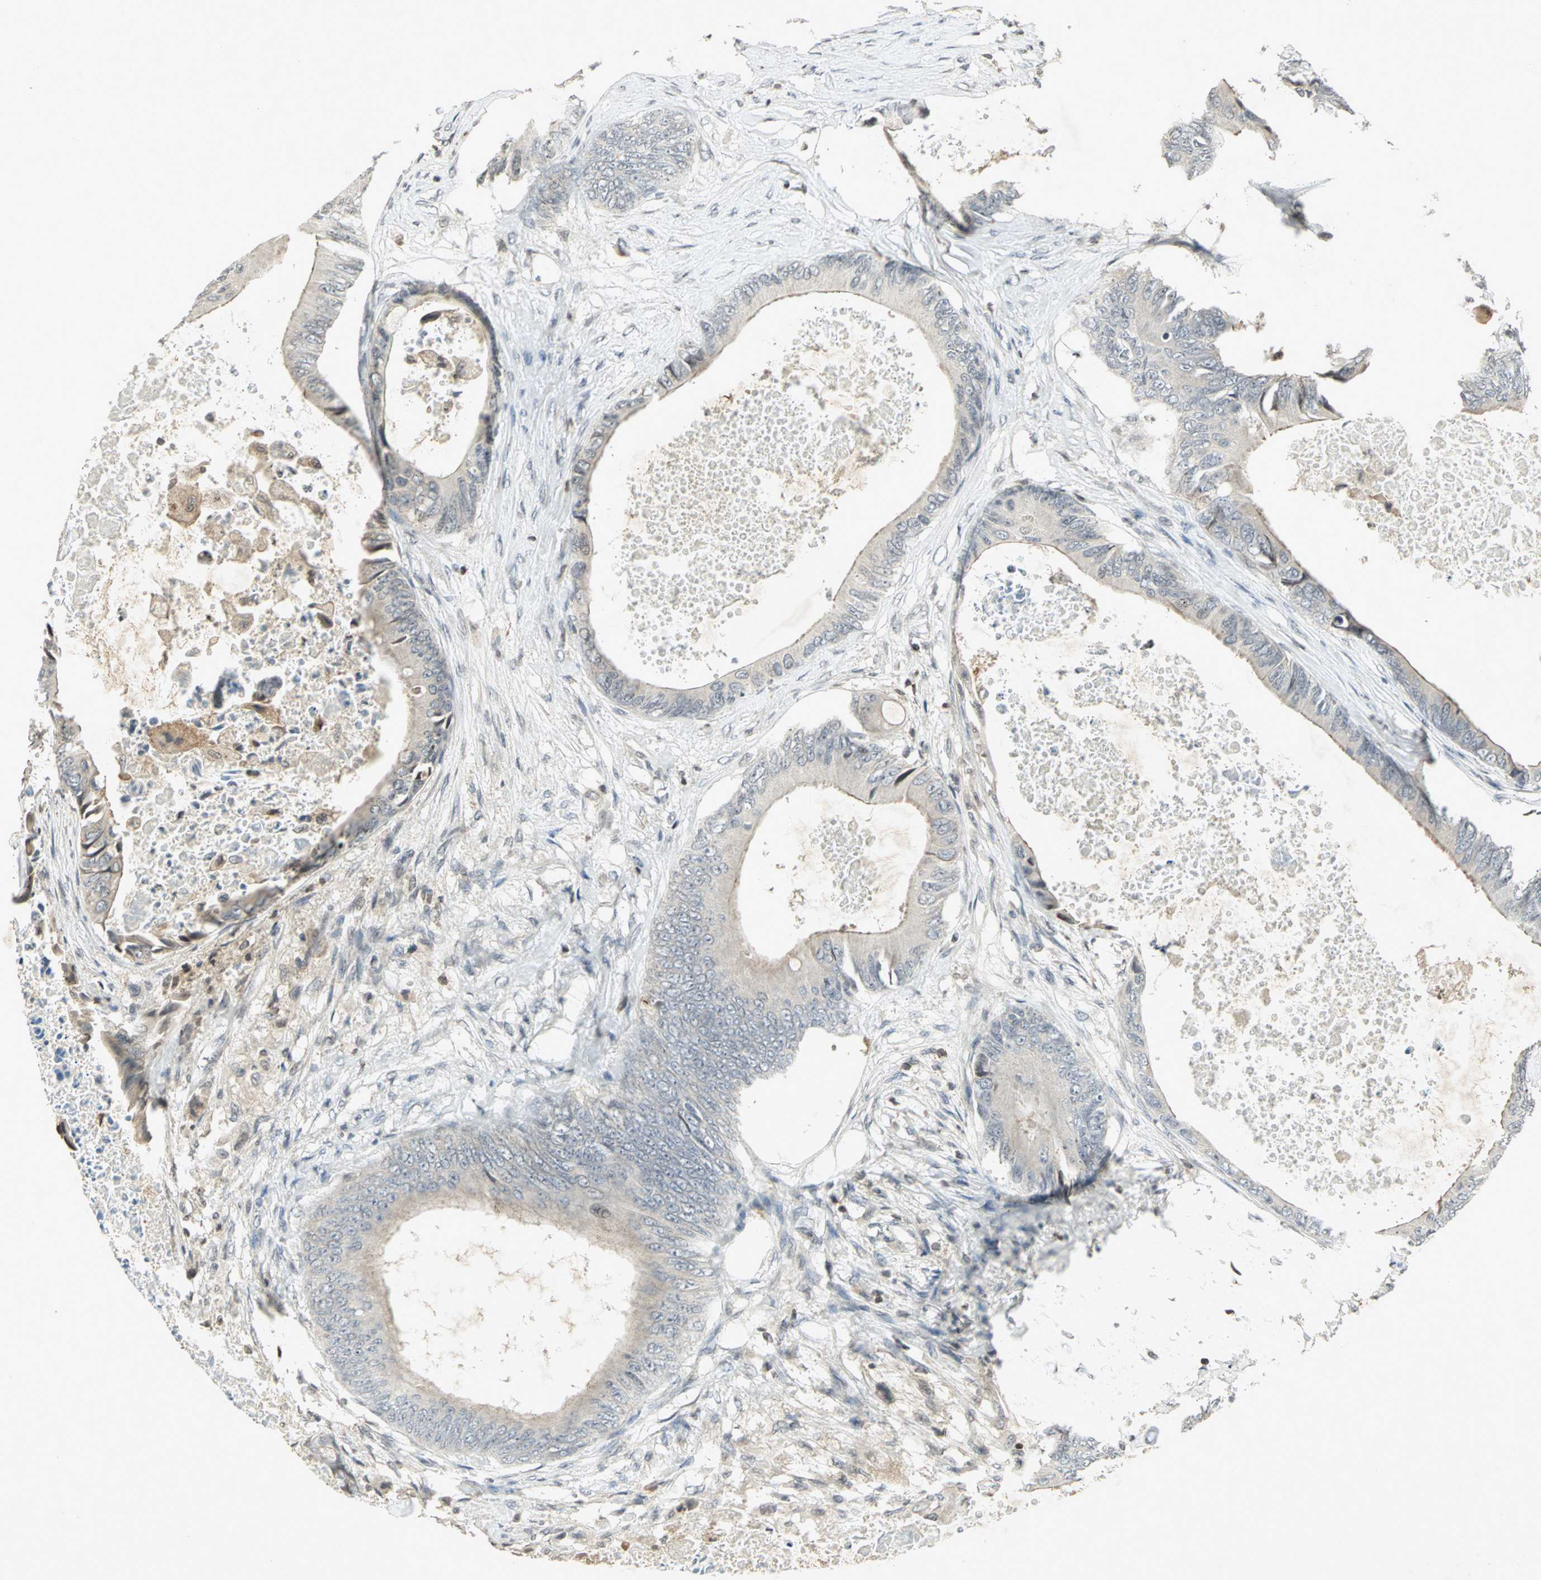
{"staining": {"intensity": "weak", "quantity": "<25%", "location": "cytoplasmic/membranous"}, "tissue": "colorectal cancer", "cell_type": "Tumor cells", "image_type": "cancer", "snomed": [{"axis": "morphology", "description": "Normal tissue, NOS"}, {"axis": "morphology", "description": "Adenocarcinoma, NOS"}, {"axis": "topography", "description": "Rectum"}, {"axis": "topography", "description": "Peripheral nerve tissue"}], "caption": "This histopathology image is of adenocarcinoma (colorectal) stained with immunohistochemistry (IHC) to label a protein in brown with the nuclei are counter-stained blue. There is no positivity in tumor cells. (Stains: DAB immunohistochemistry with hematoxylin counter stain, Microscopy: brightfield microscopy at high magnification).", "gene": "IL16", "patient": {"sex": "female", "age": 77}}